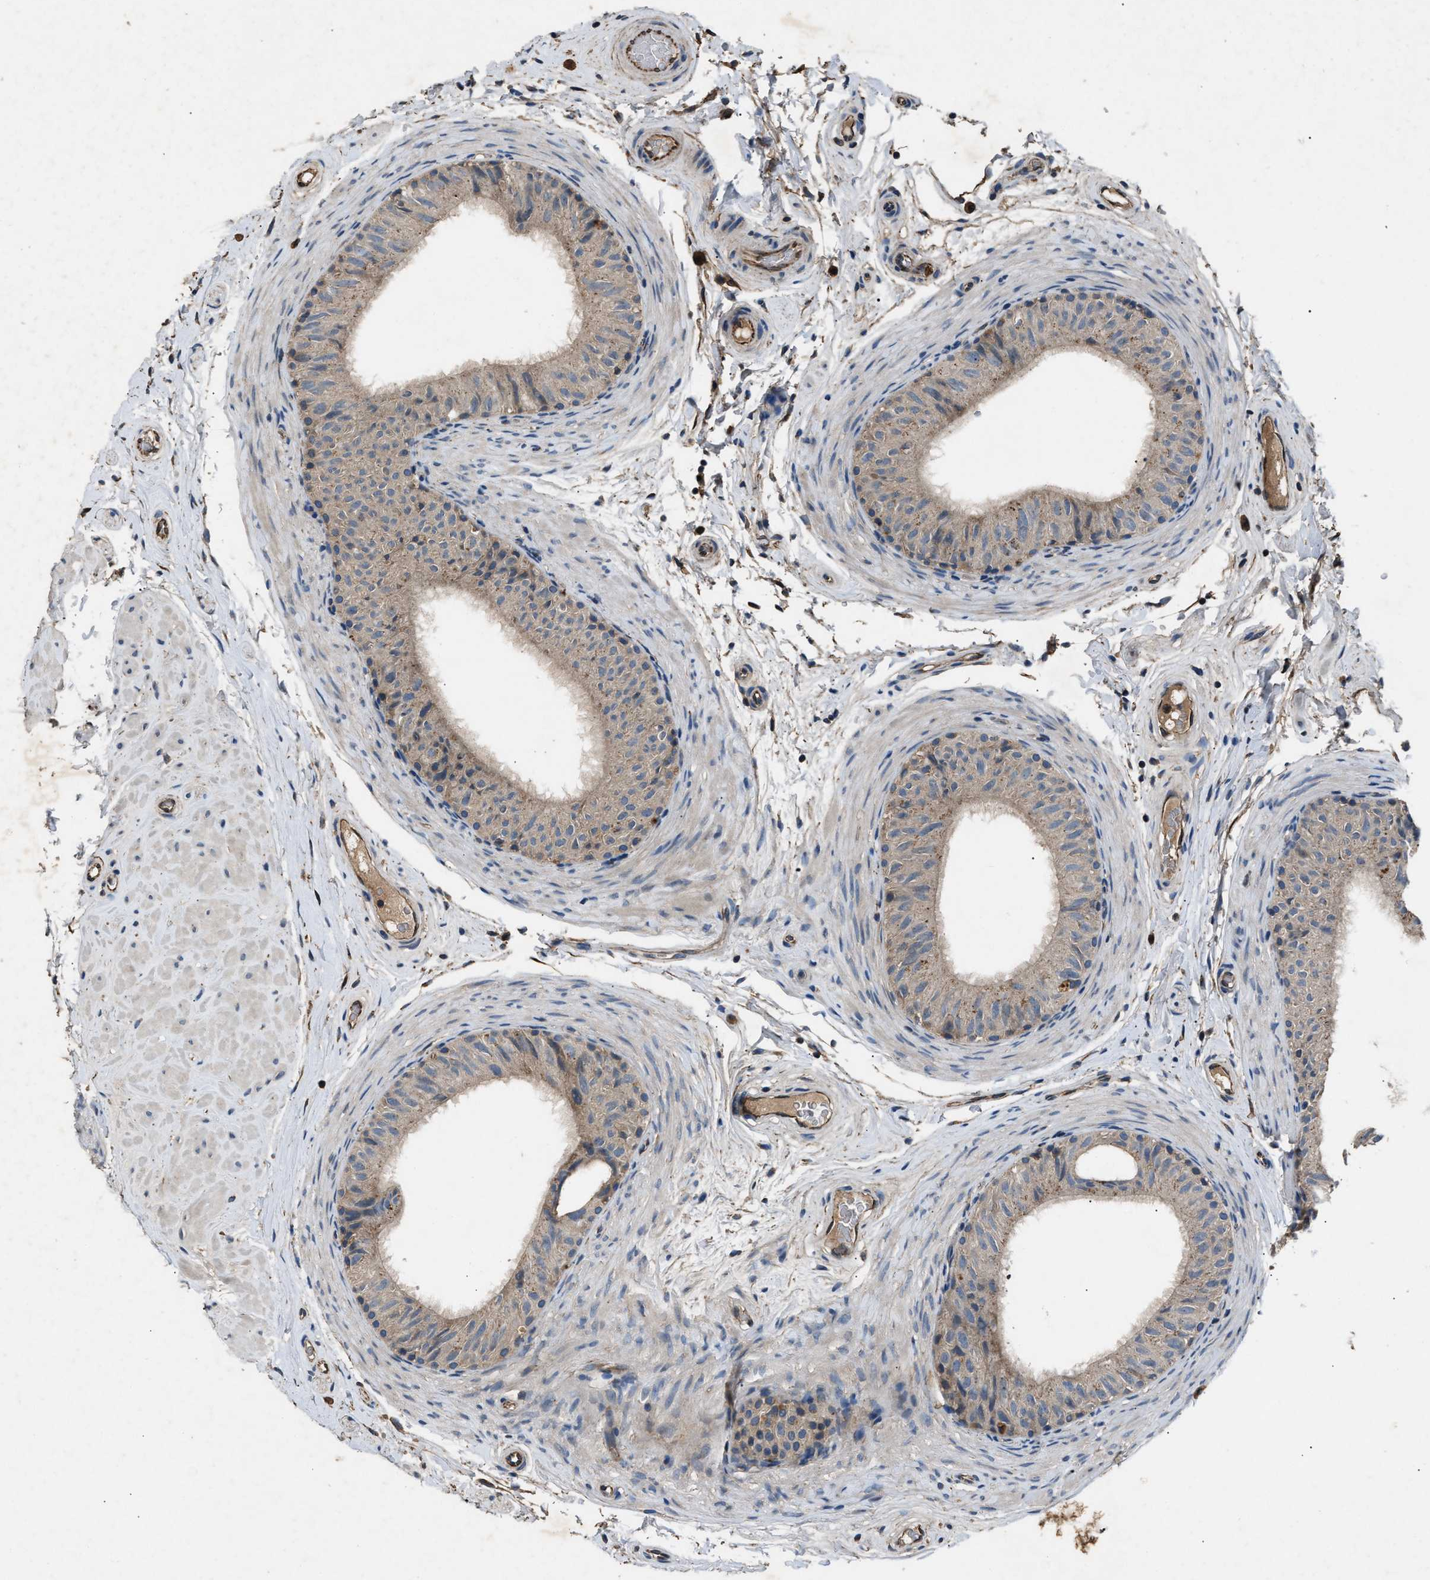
{"staining": {"intensity": "moderate", "quantity": "25%-75%", "location": "cytoplasmic/membranous"}, "tissue": "epididymis", "cell_type": "Glandular cells", "image_type": "normal", "snomed": [{"axis": "morphology", "description": "Normal tissue, NOS"}, {"axis": "topography", "description": "Epididymis"}], "caption": "Moderate cytoplasmic/membranous positivity for a protein is identified in approximately 25%-75% of glandular cells of normal epididymis using IHC.", "gene": "PPID", "patient": {"sex": "male", "age": 34}}